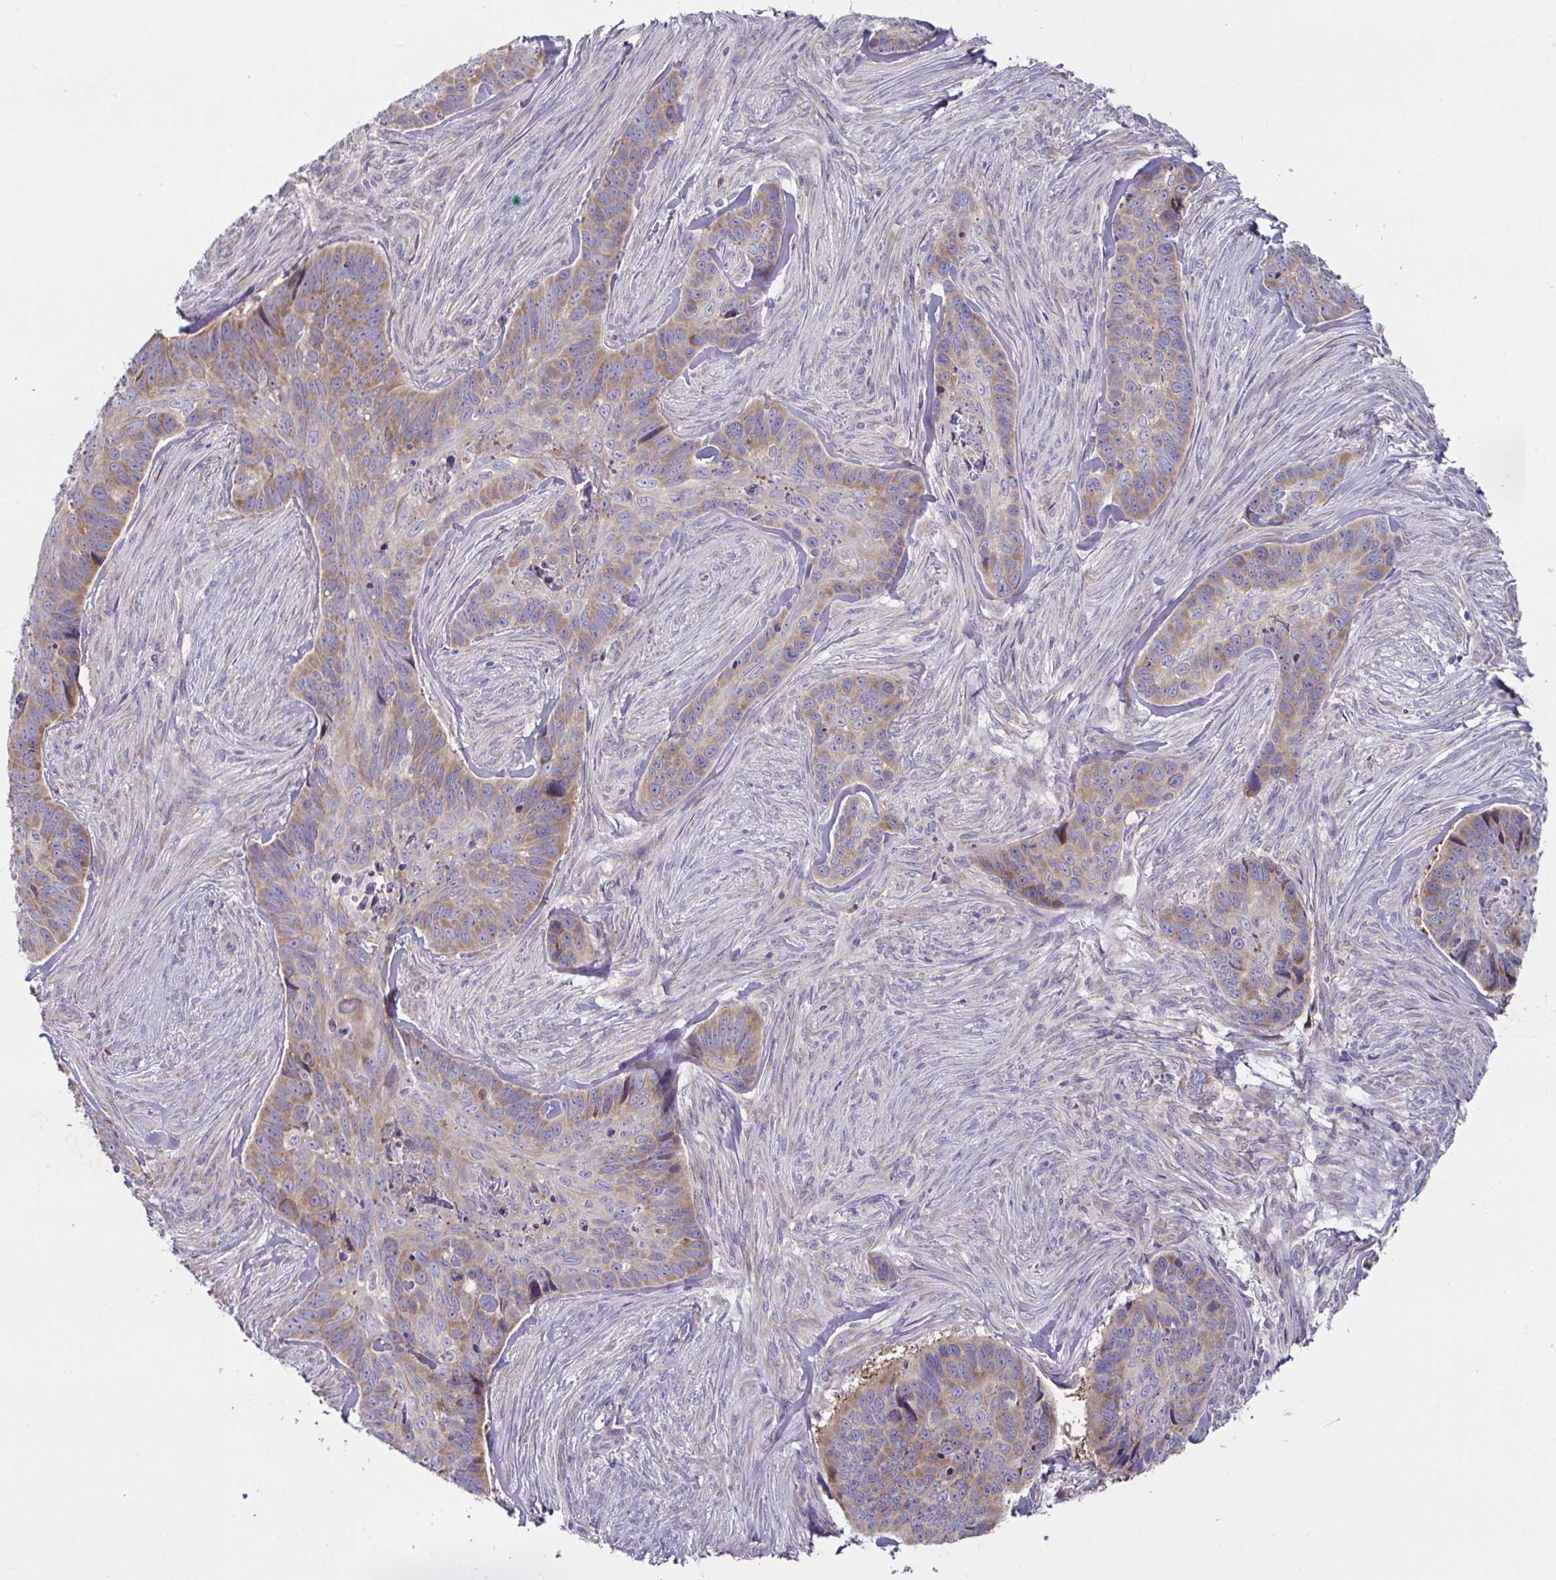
{"staining": {"intensity": "moderate", "quantity": "25%-75%", "location": "cytoplasmic/membranous"}, "tissue": "skin cancer", "cell_type": "Tumor cells", "image_type": "cancer", "snomed": [{"axis": "morphology", "description": "Basal cell carcinoma"}, {"axis": "topography", "description": "Skin"}], "caption": "This is an image of immunohistochemistry (IHC) staining of skin basal cell carcinoma, which shows moderate positivity in the cytoplasmic/membranous of tumor cells.", "gene": "FAU", "patient": {"sex": "female", "age": 82}}